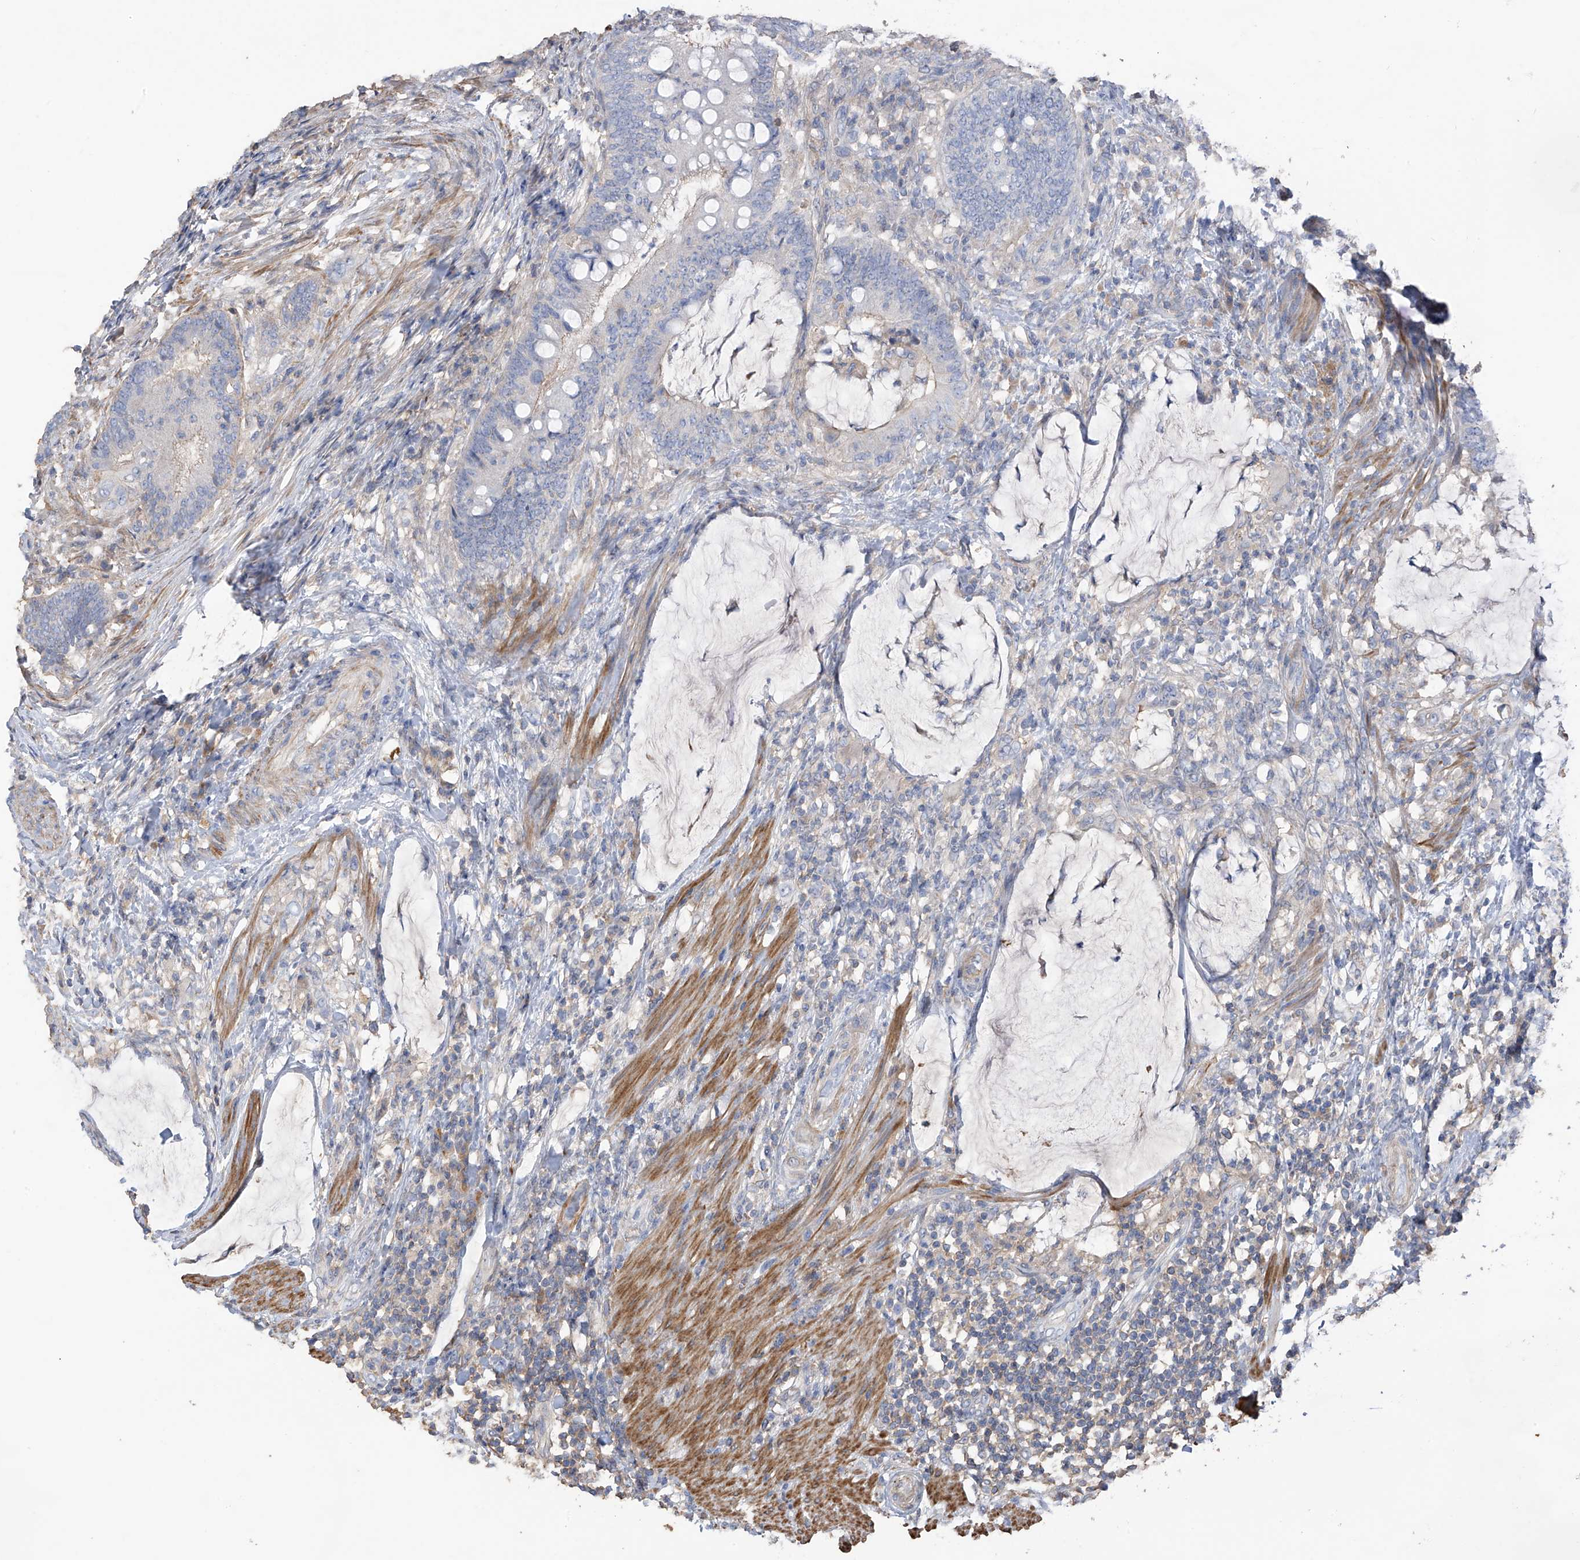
{"staining": {"intensity": "negative", "quantity": "none", "location": "none"}, "tissue": "colorectal cancer", "cell_type": "Tumor cells", "image_type": "cancer", "snomed": [{"axis": "morphology", "description": "Adenocarcinoma, NOS"}, {"axis": "topography", "description": "Colon"}], "caption": "IHC histopathology image of neoplastic tissue: human colorectal cancer stained with DAB reveals no significant protein positivity in tumor cells.", "gene": "SLFN14", "patient": {"sex": "female", "age": 66}}